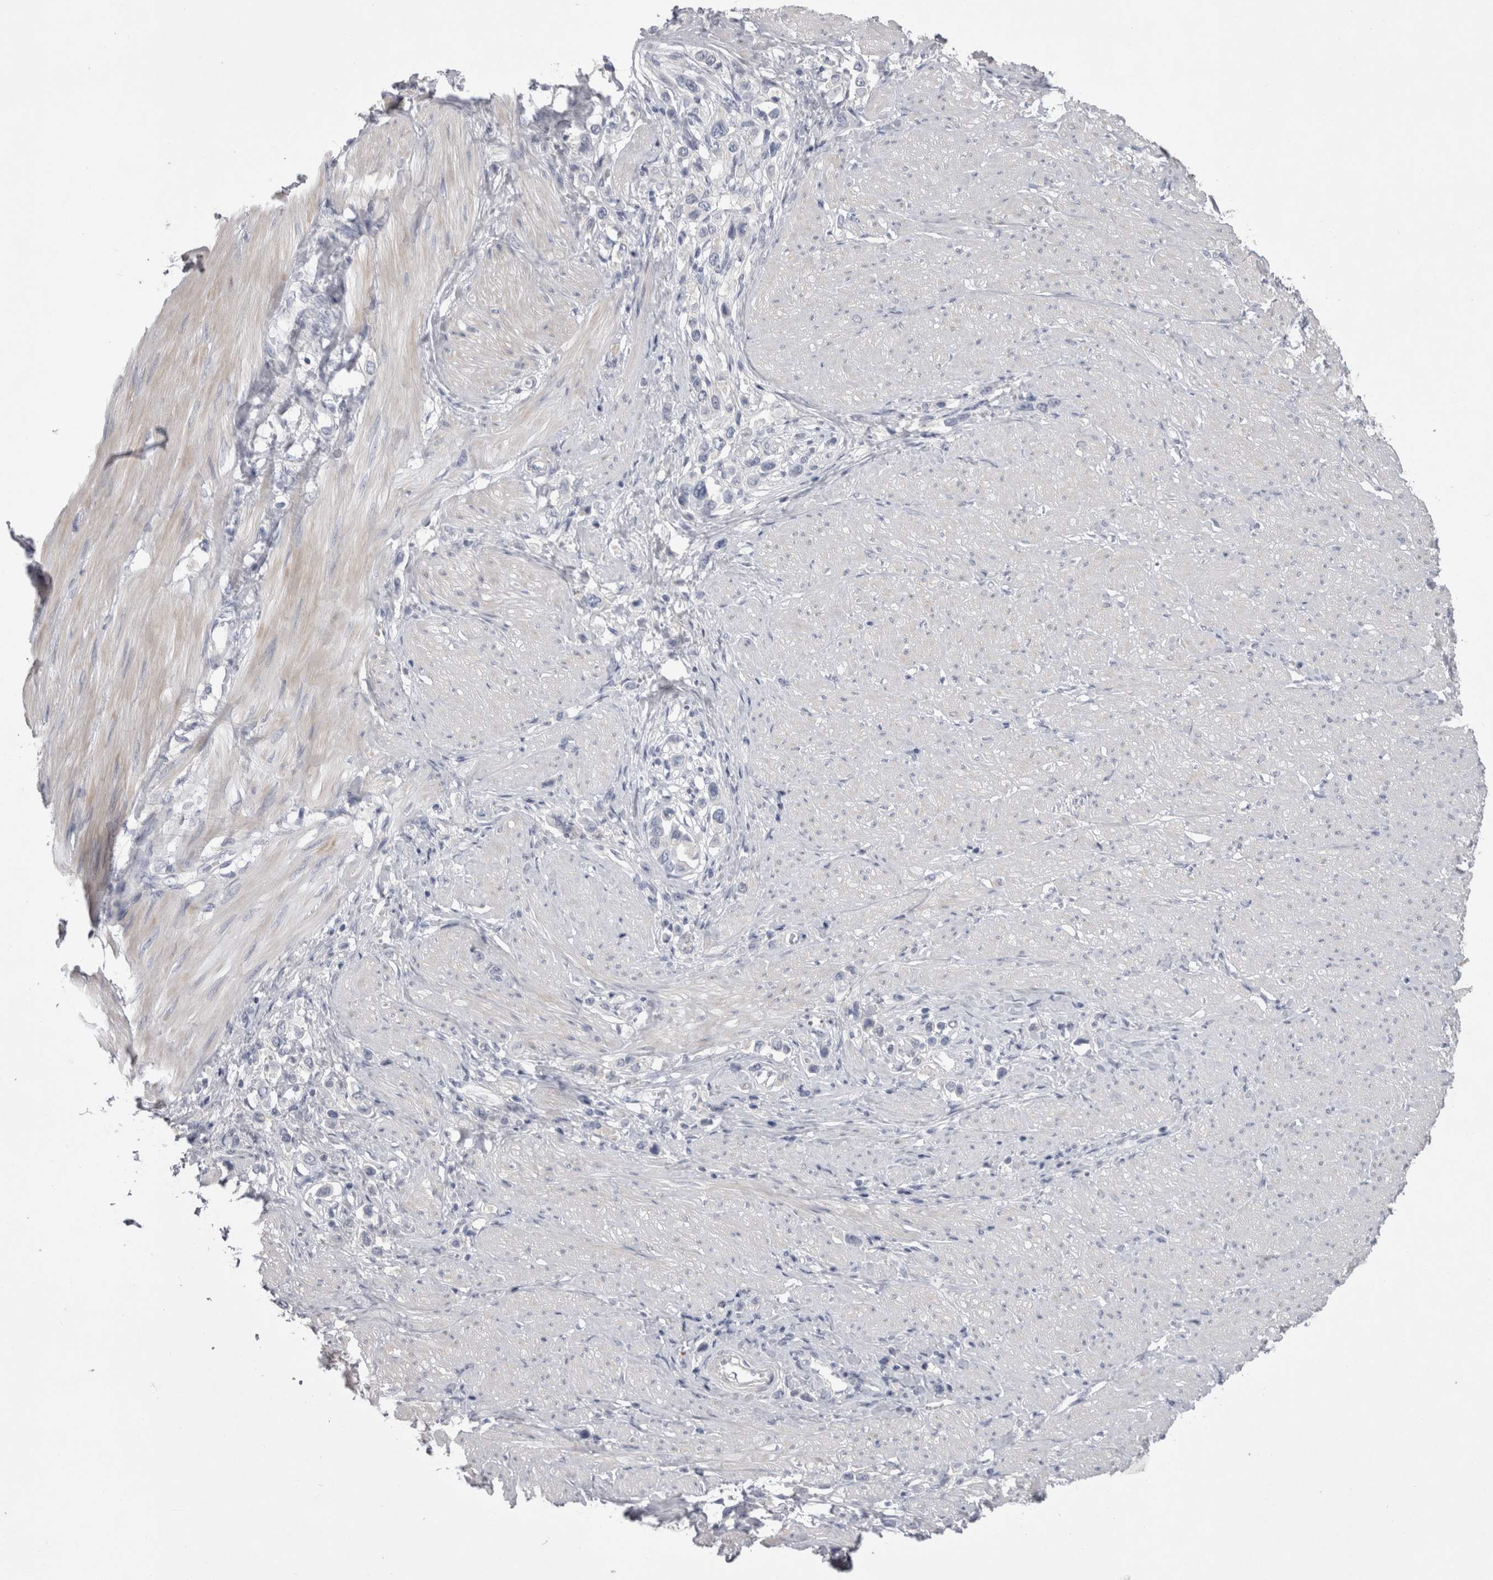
{"staining": {"intensity": "negative", "quantity": "none", "location": "none"}, "tissue": "stomach cancer", "cell_type": "Tumor cells", "image_type": "cancer", "snomed": [{"axis": "morphology", "description": "Adenocarcinoma, NOS"}, {"axis": "topography", "description": "Stomach"}], "caption": "Tumor cells show no significant positivity in stomach cancer (adenocarcinoma).", "gene": "ADAM2", "patient": {"sex": "female", "age": 65}}